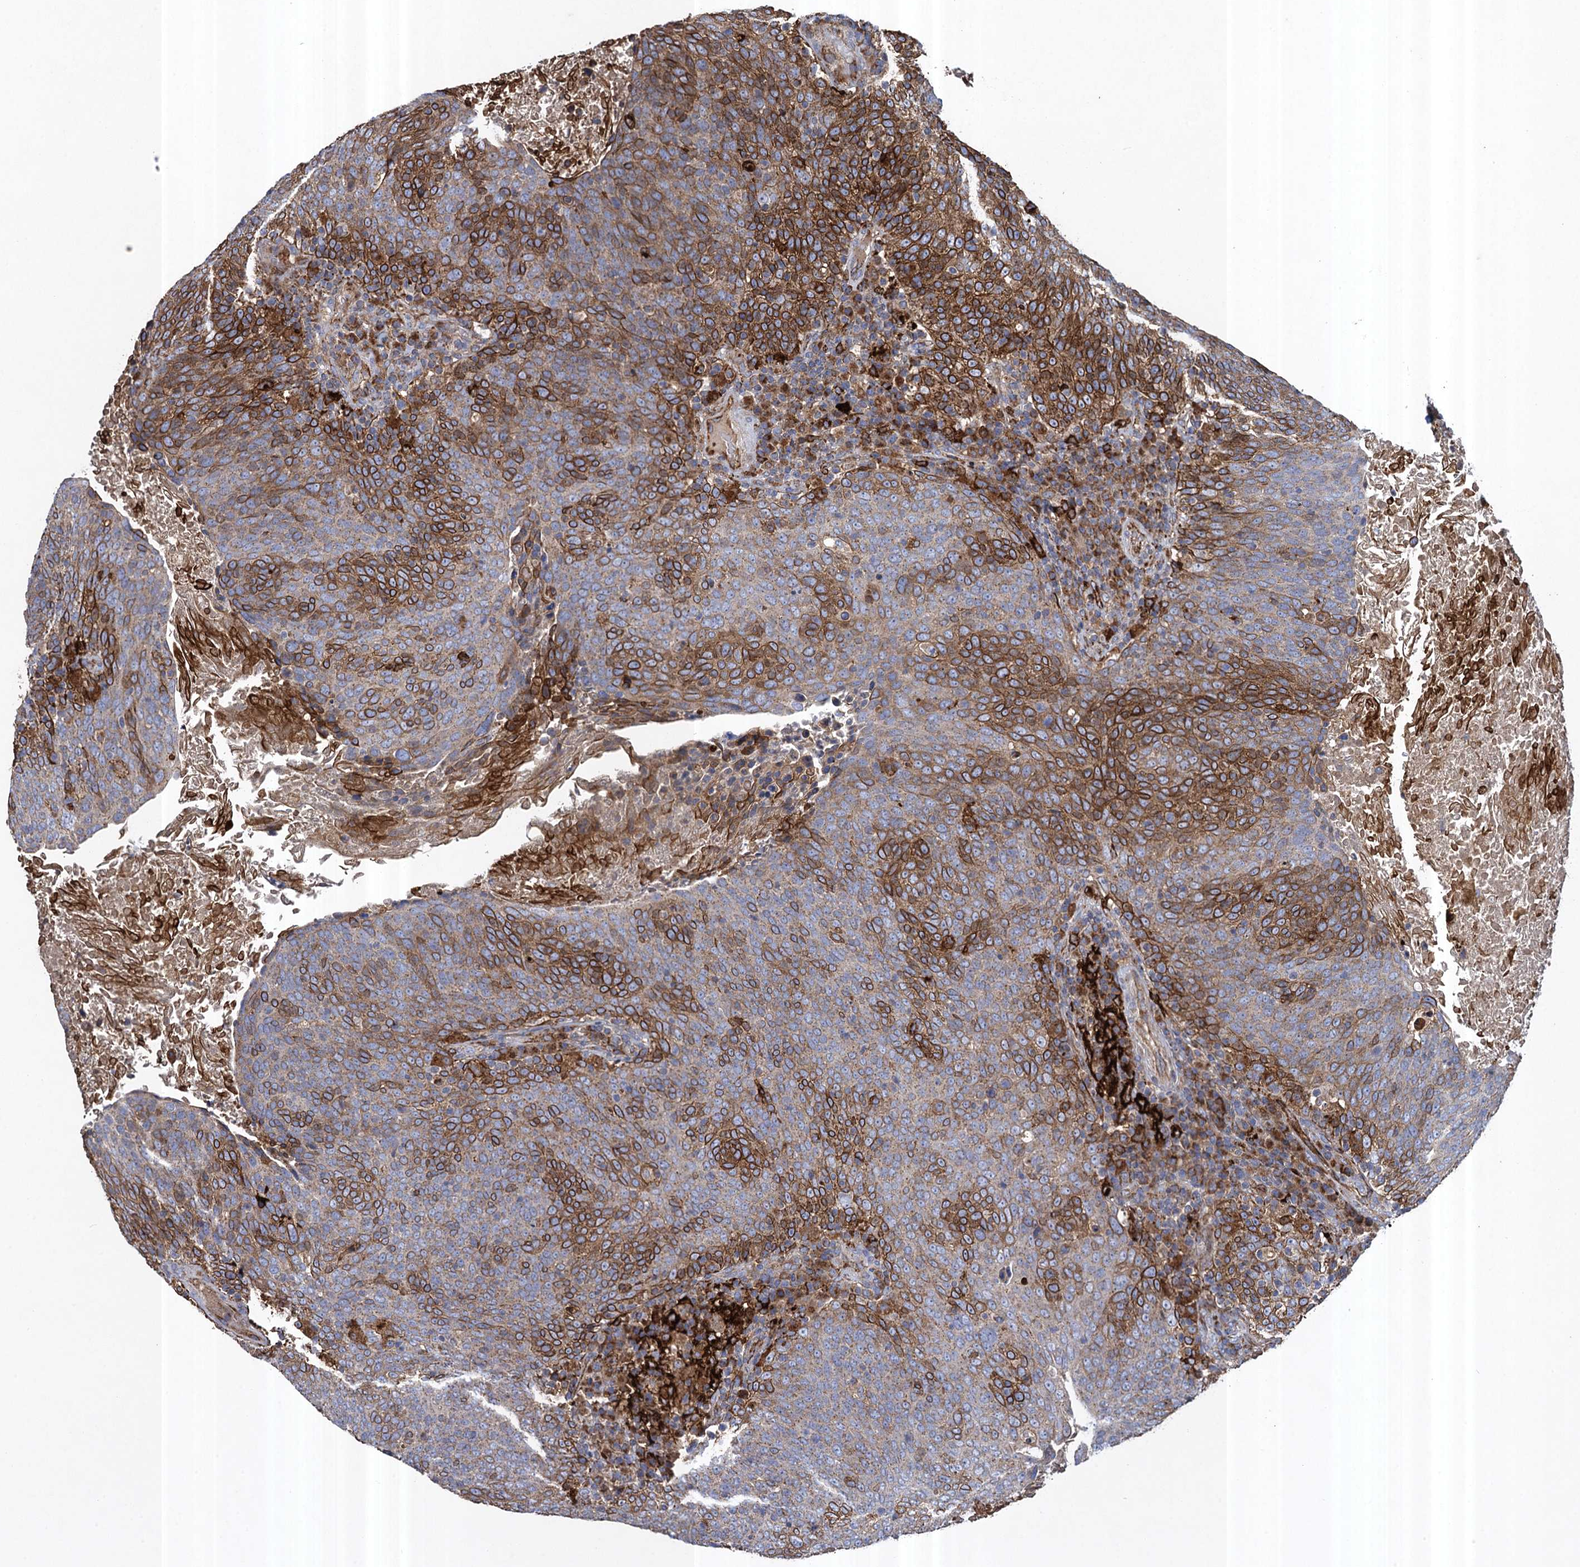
{"staining": {"intensity": "moderate", "quantity": "25%-75%", "location": "cytoplasmic/membranous"}, "tissue": "head and neck cancer", "cell_type": "Tumor cells", "image_type": "cancer", "snomed": [{"axis": "morphology", "description": "Squamous cell carcinoma, NOS"}, {"axis": "morphology", "description": "Squamous cell carcinoma, metastatic, NOS"}, {"axis": "topography", "description": "Lymph node"}, {"axis": "topography", "description": "Head-Neck"}], "caption": "Head and neck metastatic squamous cell carcinoma stained with a brown dye reveals moderate cytoplasmic/membranous positive staining in about 25%-75% of tumor cells.", "gene": "TXNDC11", "patient": {"sex": "male", "age": 62}}